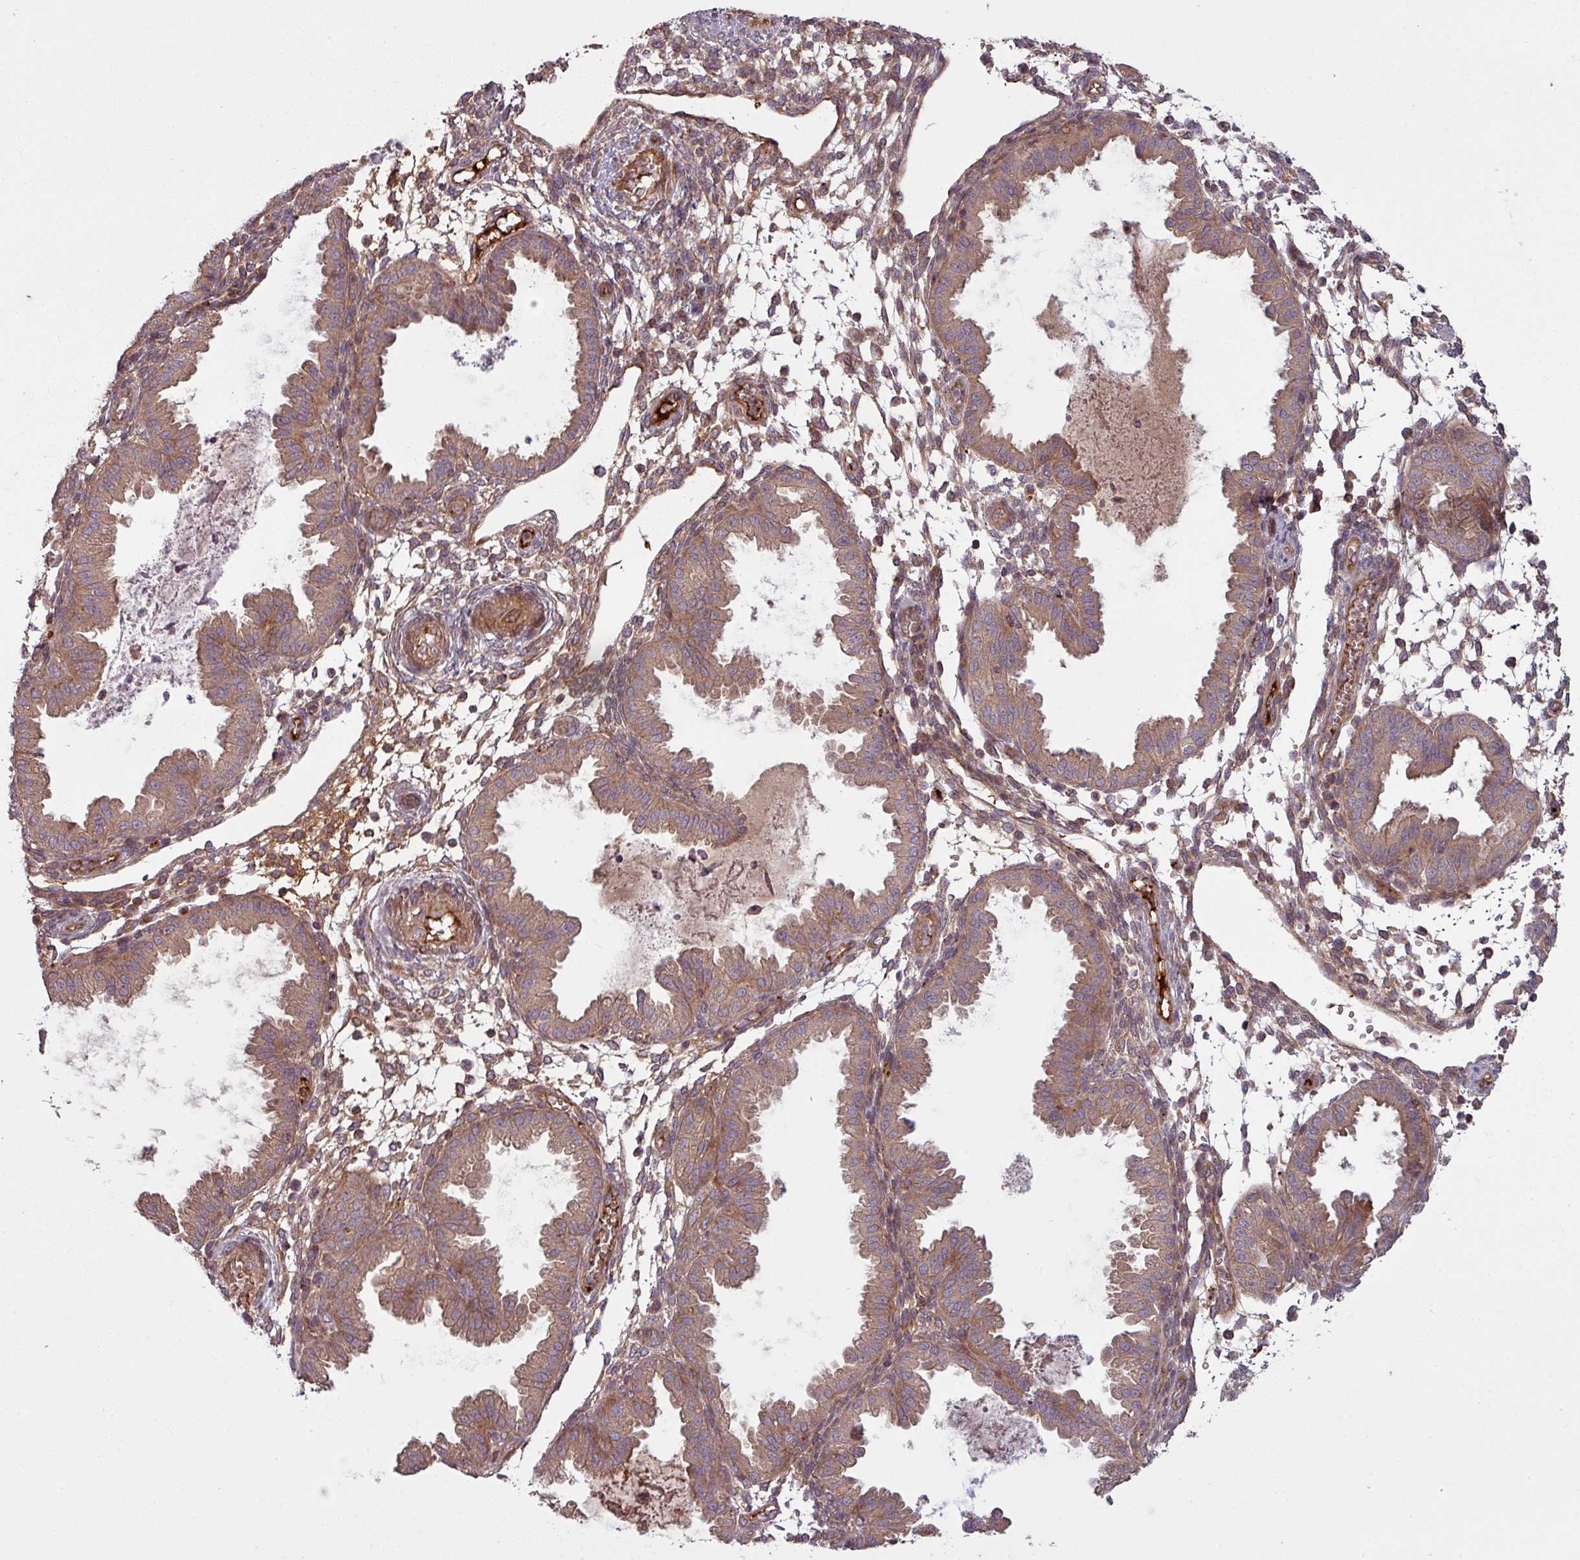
{"staining": {"intensity": "moderate", "quantity": "25%-75%", "location": "cytoplasmic/membranous"}, "tissue": "endometrium", "cell_type": "Cells in endometrial stroma", "image_type": "normal", "snomed": [{"axis": "morphology", "description": "Normal tissue, NOS"}, {"axis": "topography", "description": "Endometrium"}], "caption": "A histopathology image showing moderate cytoplasmic/membranous expression in approximately 25%-75% of cells in endometrial stroma in benign endometrium, as visualized by brown immunohistochemical staining.", "gene": "SNRNP25", "patient": {"sex": "female", "age": 33}}